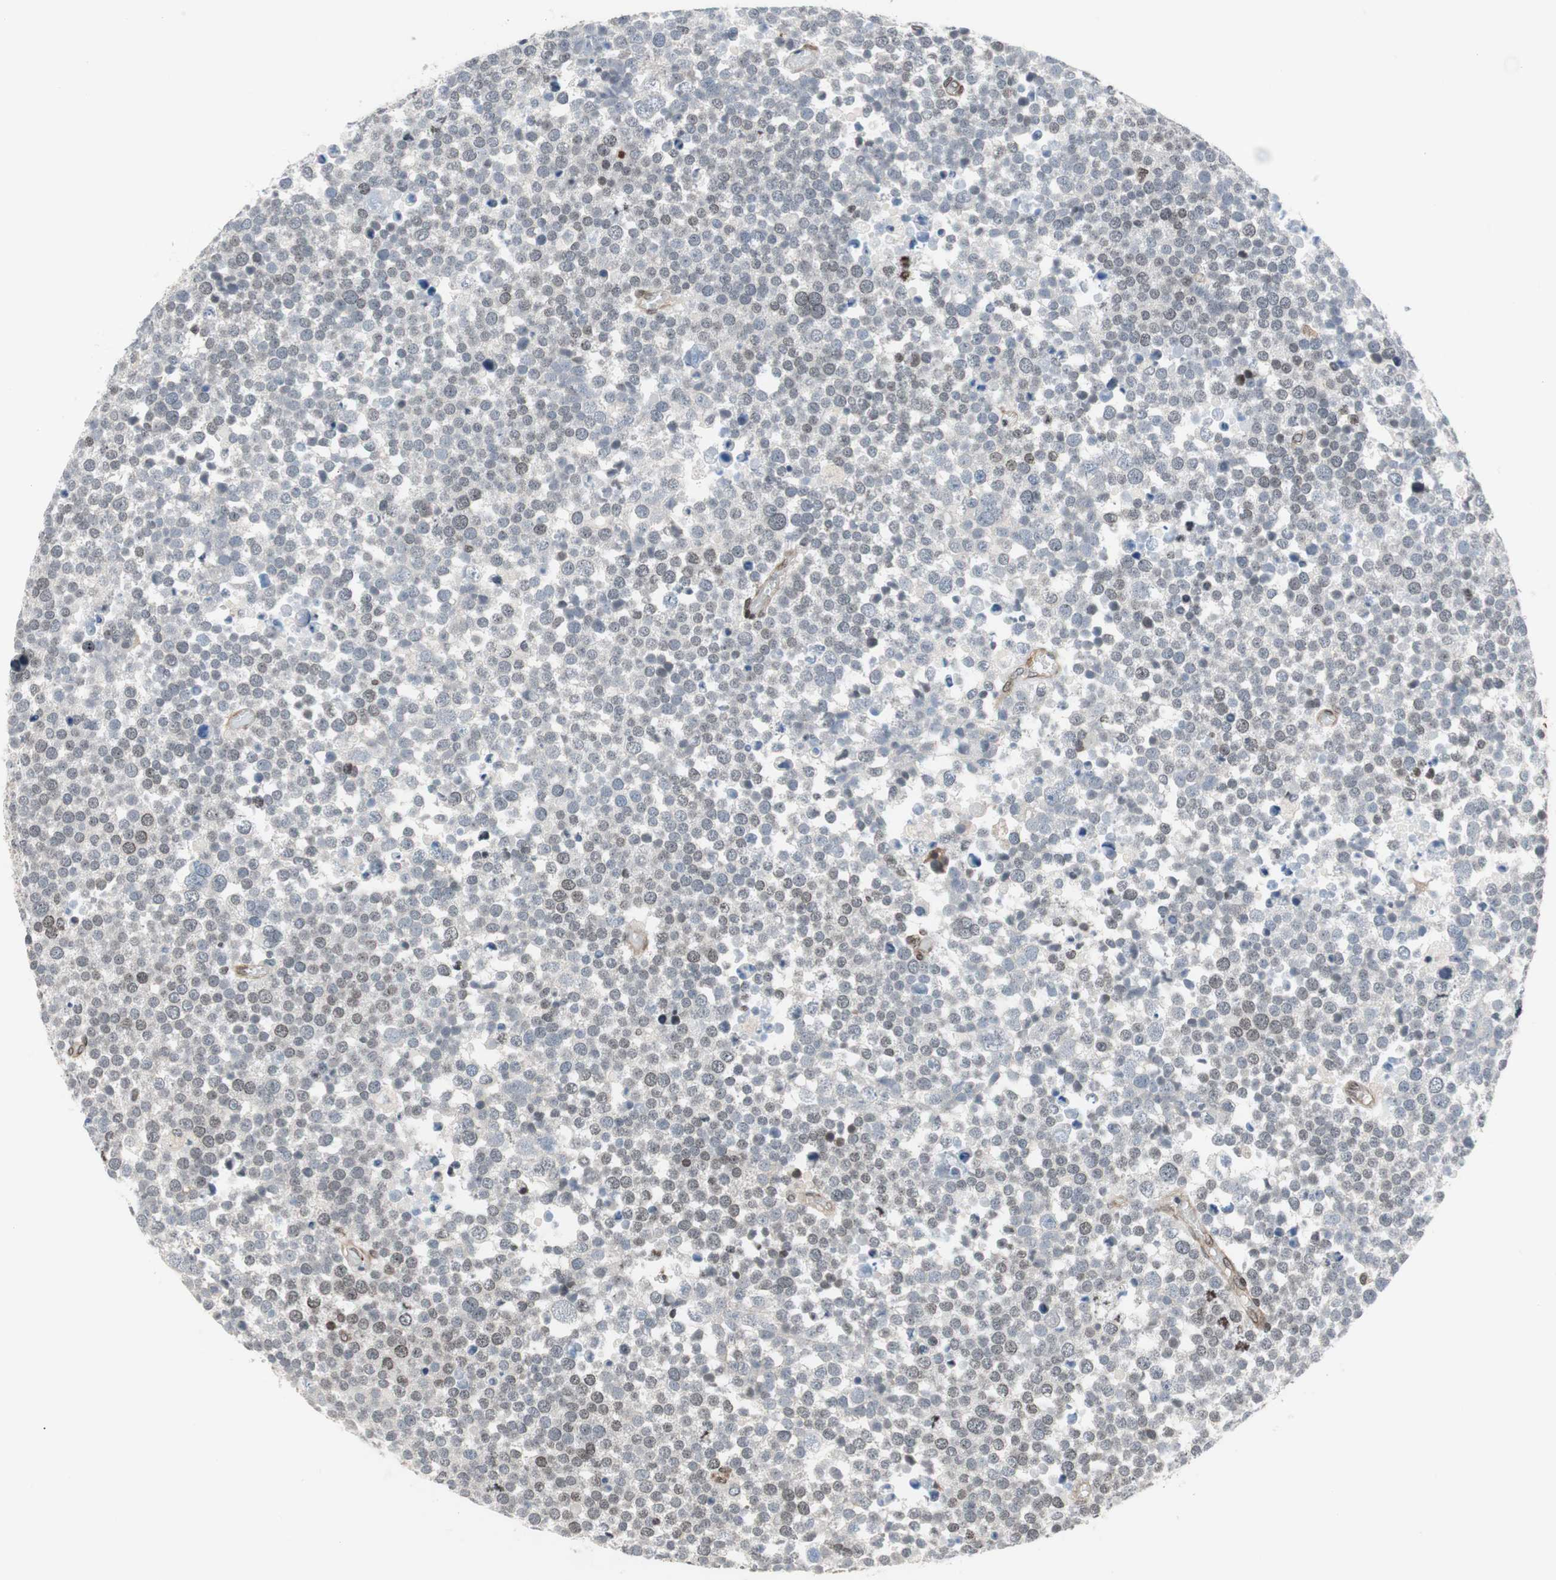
{"staining": {"intensity": "negative", "quantity": "none", "location": "none"}, "tissue": "testis cancer", "cell_type": "Tumor cells", "image_type": "cancer", "snomed": [{"axis": "morphology", "description": "Seminoma, NOS"}, {"axis": "topography", "description": "Testis"}], "caption": "High magnification brightfield microscopy of testis cancer stained with DAB (brown) and counterstained with hematoxylin (blue): tumor cells show no significant positivity. Nuclei are stained in blue.", "gene": "ZNF512B", "patient": {"sex": "male", "age": 71}}